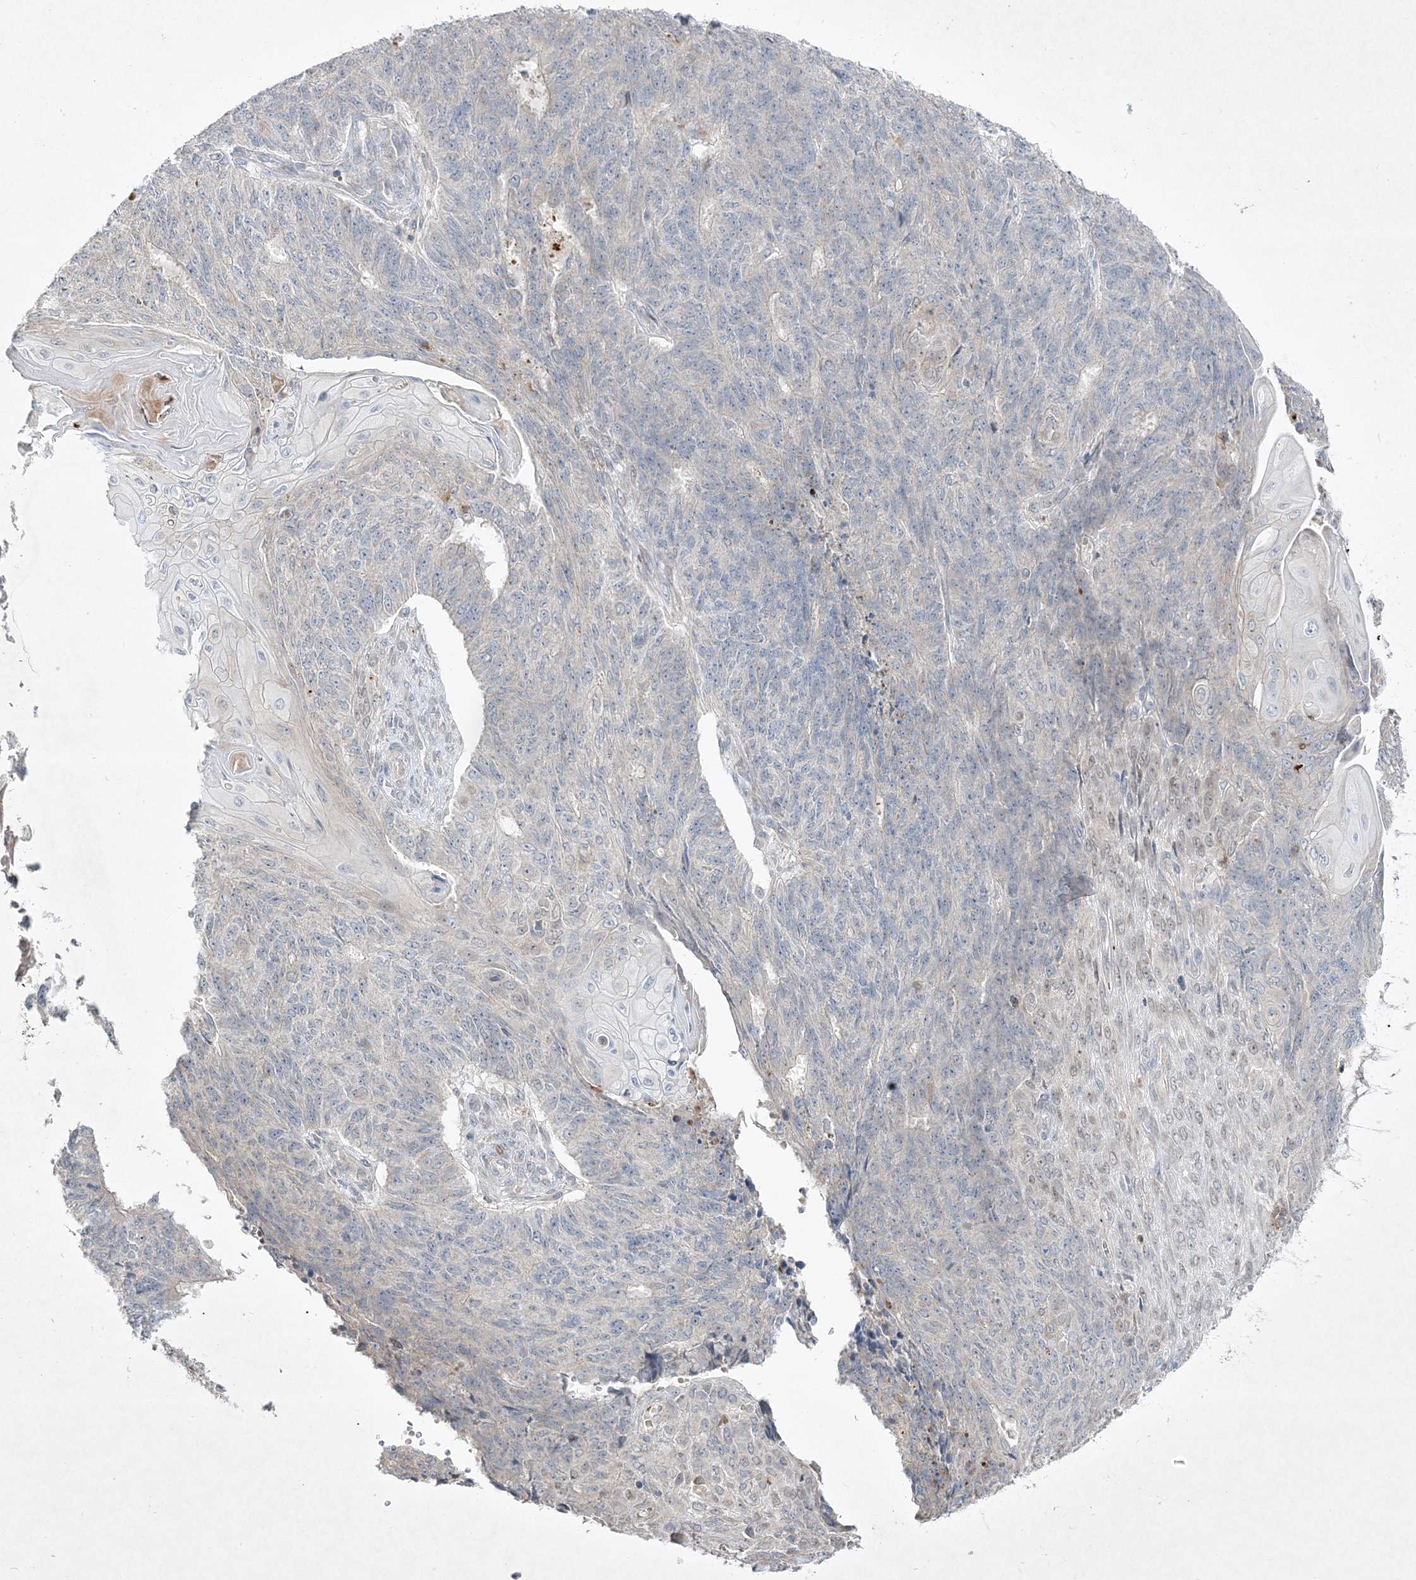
{"staining": {"intensity": "negative", "quantity": "none", "location": "none"}, "tissue": "endometrial cancer", "cell_type": "Tumor cells", "image_type": "cancer", "snomed": [{"axis": "morphology", "description": "Adenocarcinoma, NOS"}, {"axis": "topography", "description": "Endometrium"}], "caption": "Immunohistochemical staining of human endometrial cancer reveals no significant staining in tumor cells.", "gene": "CLNK", "patient": {"sex": "female", "age": 32}}